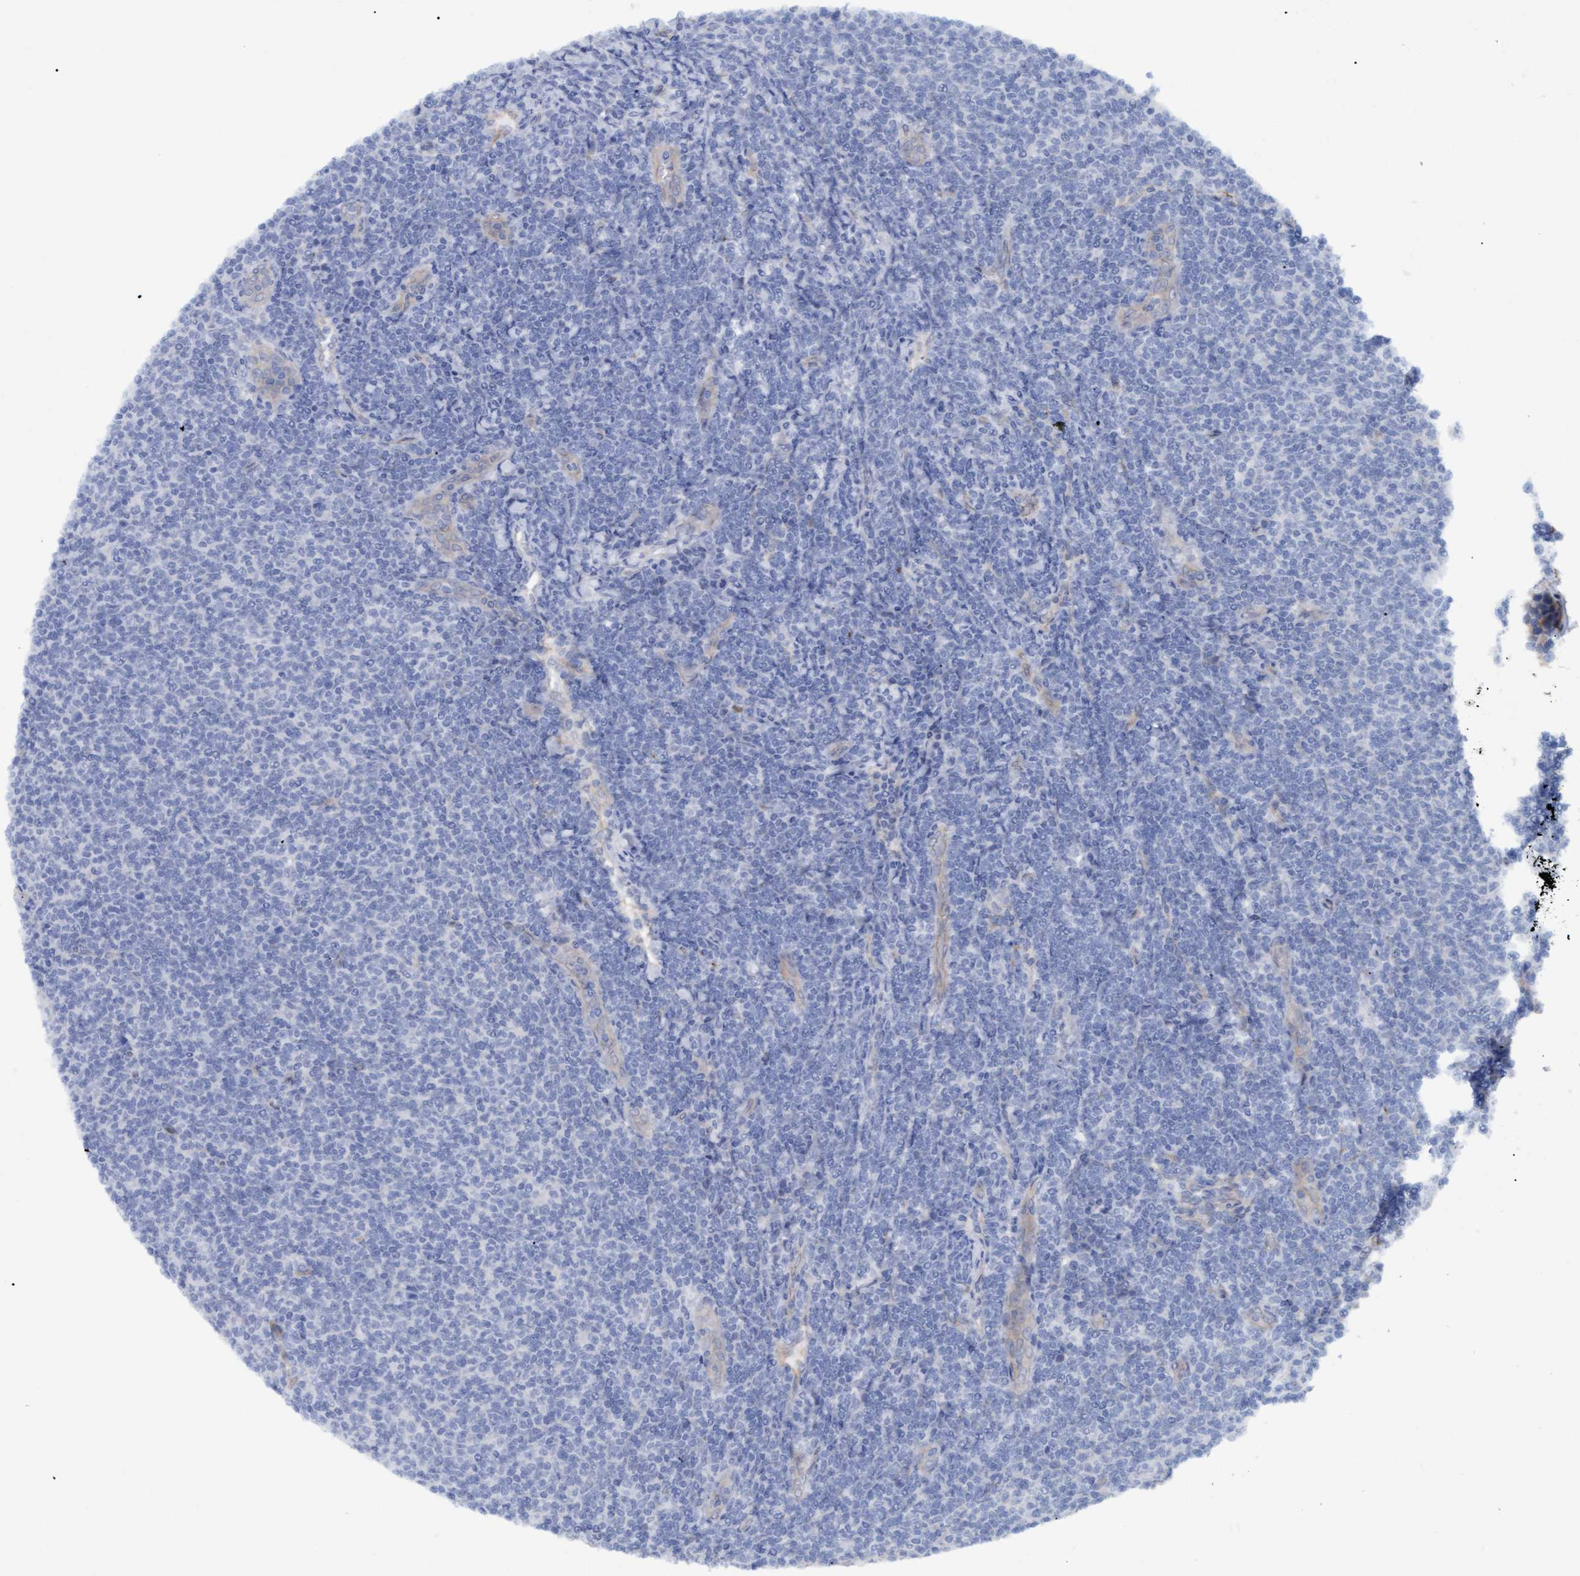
{"staining": {"intensity": "negative", "quantity": "none", "location": "none"}, "tissue": "lymphoma", "cell_type": "Tumor cells", "image_type": "cancer", "snomed": [{"axis": "morphology", "description": "Malignant lymphoma, non-Hodgkin's type, Low grade"}, {"axis": "topography", "description": "Lymph node"}], "caption": "DAB (3,3'-diaminobenzidine) immunohistochemical staining of lymphoma reveals no significant staining in tumor cells.", "gene": "STXBP1", "patient": {"sex": "male", "age": 66}}